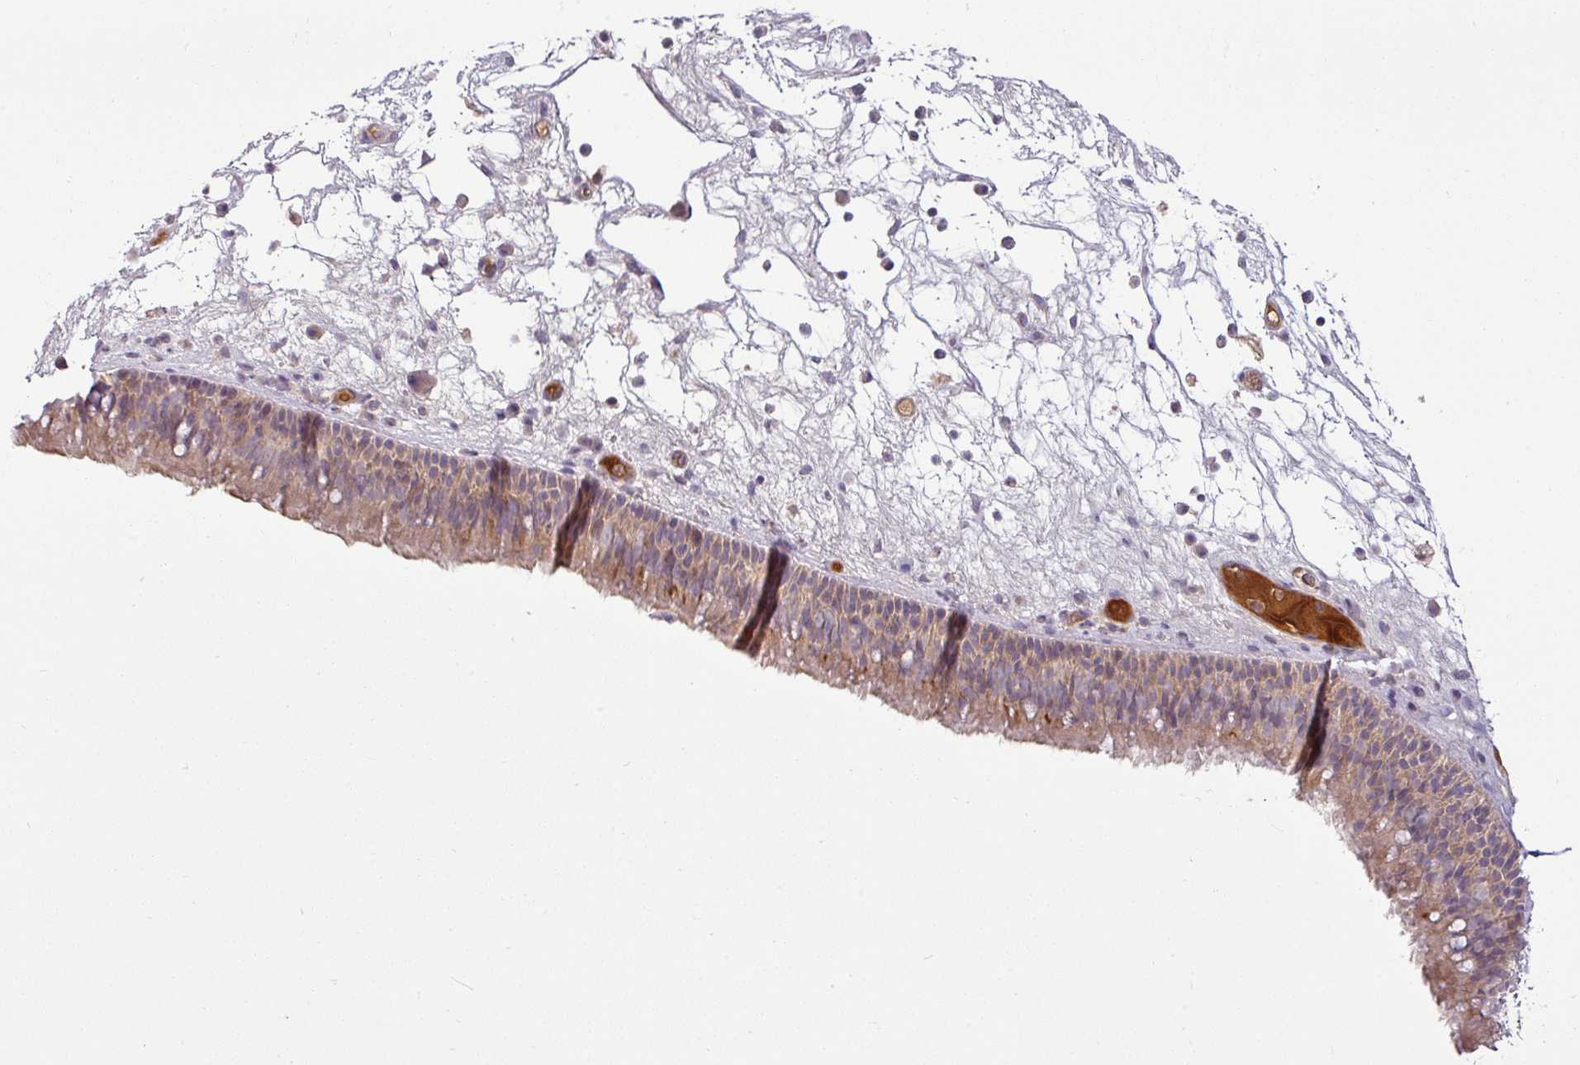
{"staining": {"intensity": "moderate", "quantity": ">75%", "location": "cytoplasmic/membranous"}, "tissue": "nasopharynx", "cell_type": "Respiratory epithelial cells", "image_type": "normal", "snomed": [{"axis": "morphology", "description": "Normal tissue, NOS"}, {"axis": "morphology", "description": "Inflammation, NOS"}, {"axis": "morphology", "description": "Malignant melanoma, Metastatic site"}, {"axis": "topography", "description": "Nasopharynx"}], "caption": "Immunohistochemistry (IHC) histopathology image of normal human nasopharynx stained for a protein (brown), which exhibits medium levels of moderate cytoplasmic/membranous positivity in approximately >75% of respiratory epithelial cells.", "gene": "APOM", "patient": {"sex": "male", "age": 70}}